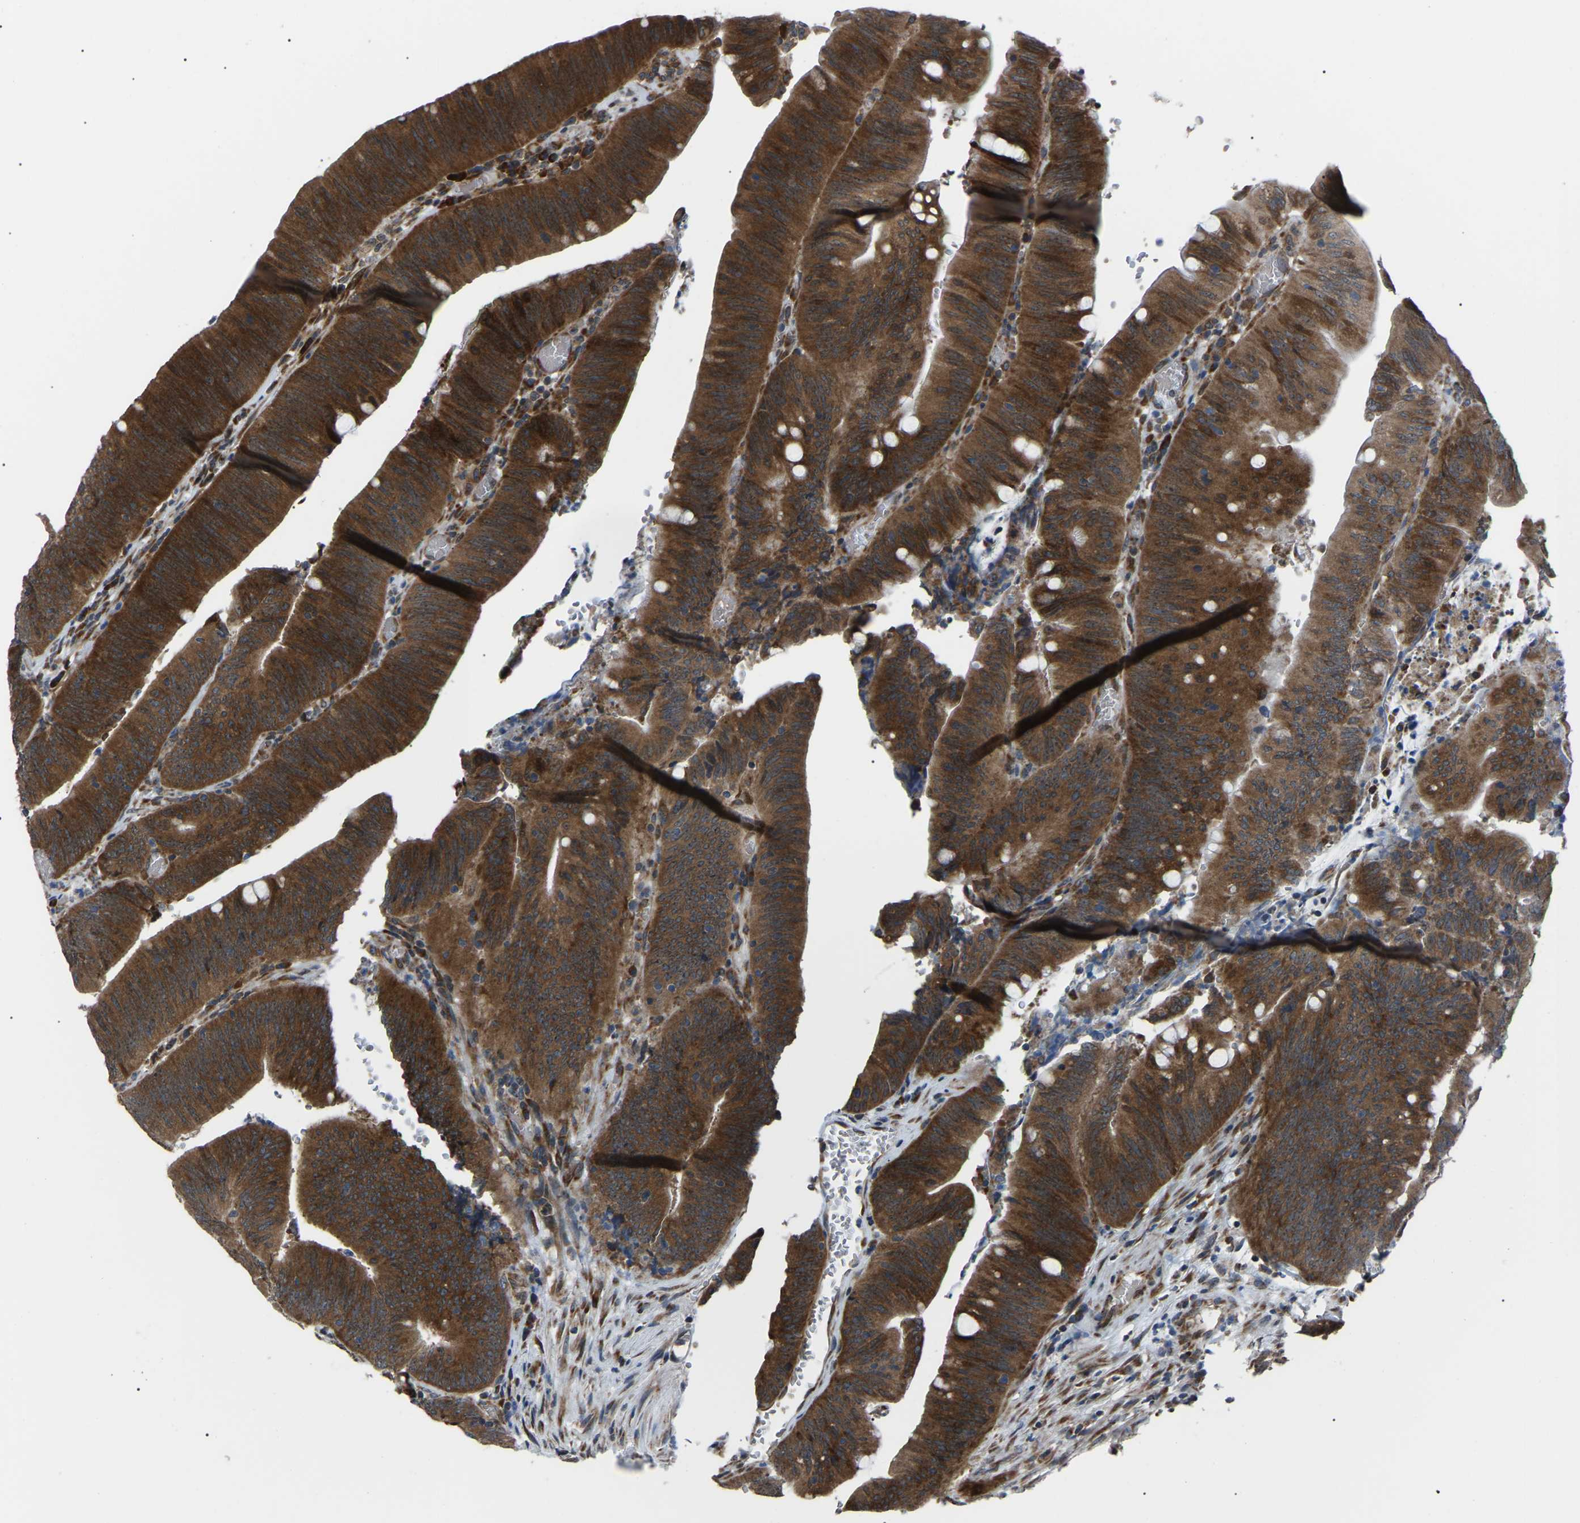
{"staining": {"intensity": "strong", "quantity": ">75%", "location": "cytoplasmic/membranous"}, "tissue": "colorectal cancer", "cell_type": "Tumor cells", "image_type": "cancer", "snomed": [{"axis": "morphology", "description": "Normal tissue, NOS"}, {"axis": "morphology", "description": "Adenocarcinoma, NOS"}, {"axis": "topography", "description": "Rectum"}], "caption": "Protein staining of colorectal adenocarcinoma tissue demonstrates strong cytoplasmic/membranous expression in about >75% of tumor cells.", "gene": "AGO2", "patient": {"sex": "female", "age": 66}}